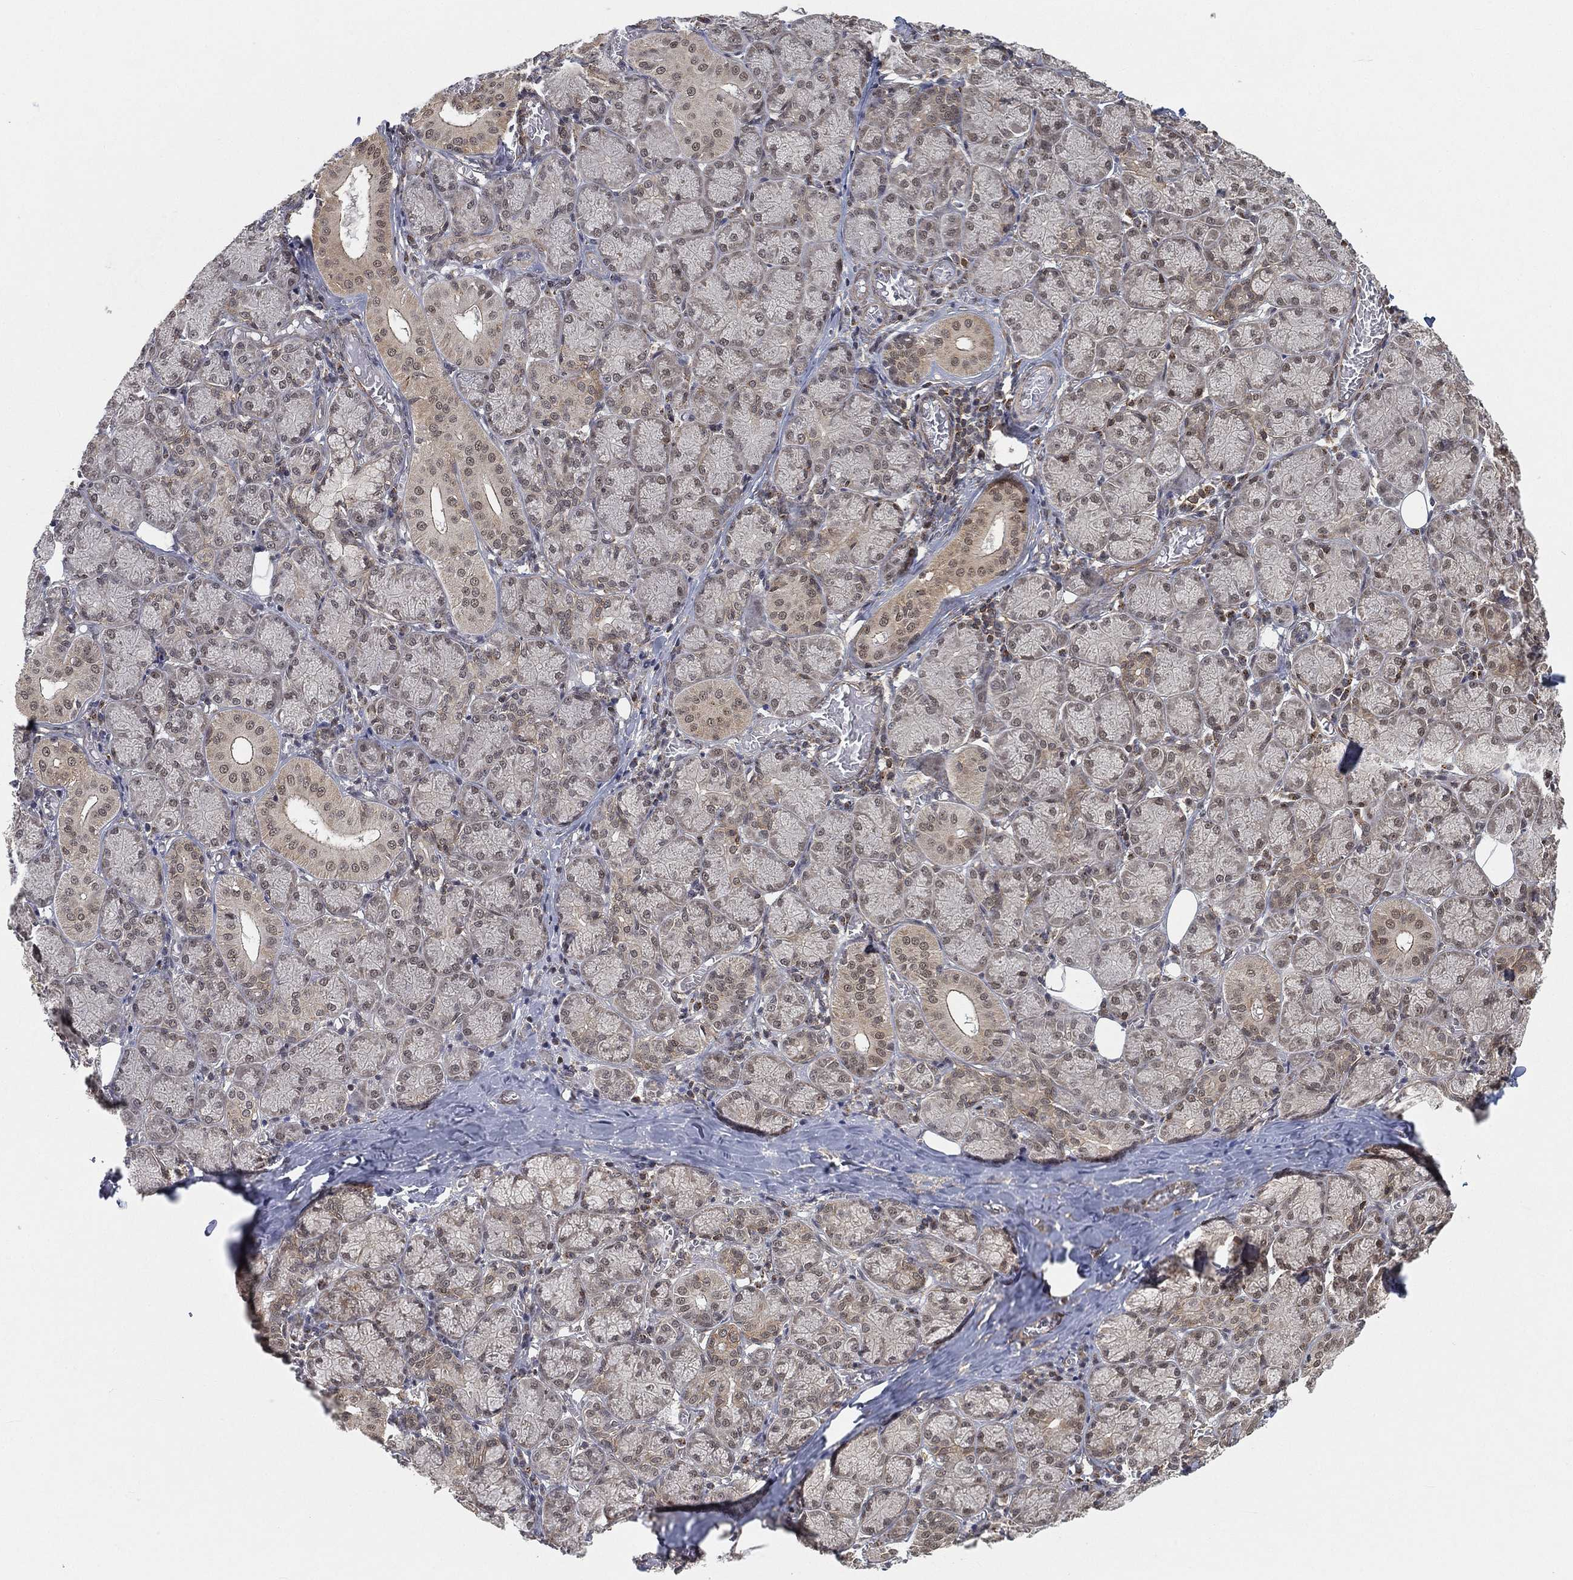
{"staining": {"intensity": "moderate", "quantity": "<25%", "location": "nuclear"}, "tissue": "salivary gland", "cell_type": "Glandular cells", "image_type": "normal", "snomed": [{"axis": "morphology", "description": "Normal tissue, NOS"}, {"axis": "topography", "description": "Salivary gland"}, {"axis": "topography", "description": "Peripheral nerve tissue"}], "caption": "This micrograph reveals immunohistochemistry staining of benign human salivary gland, with low moderate nuclear expression in approximately <25% of glandular cells.", "gene": "RSRC2", "patient": {"sex": "female", "age": 24}}